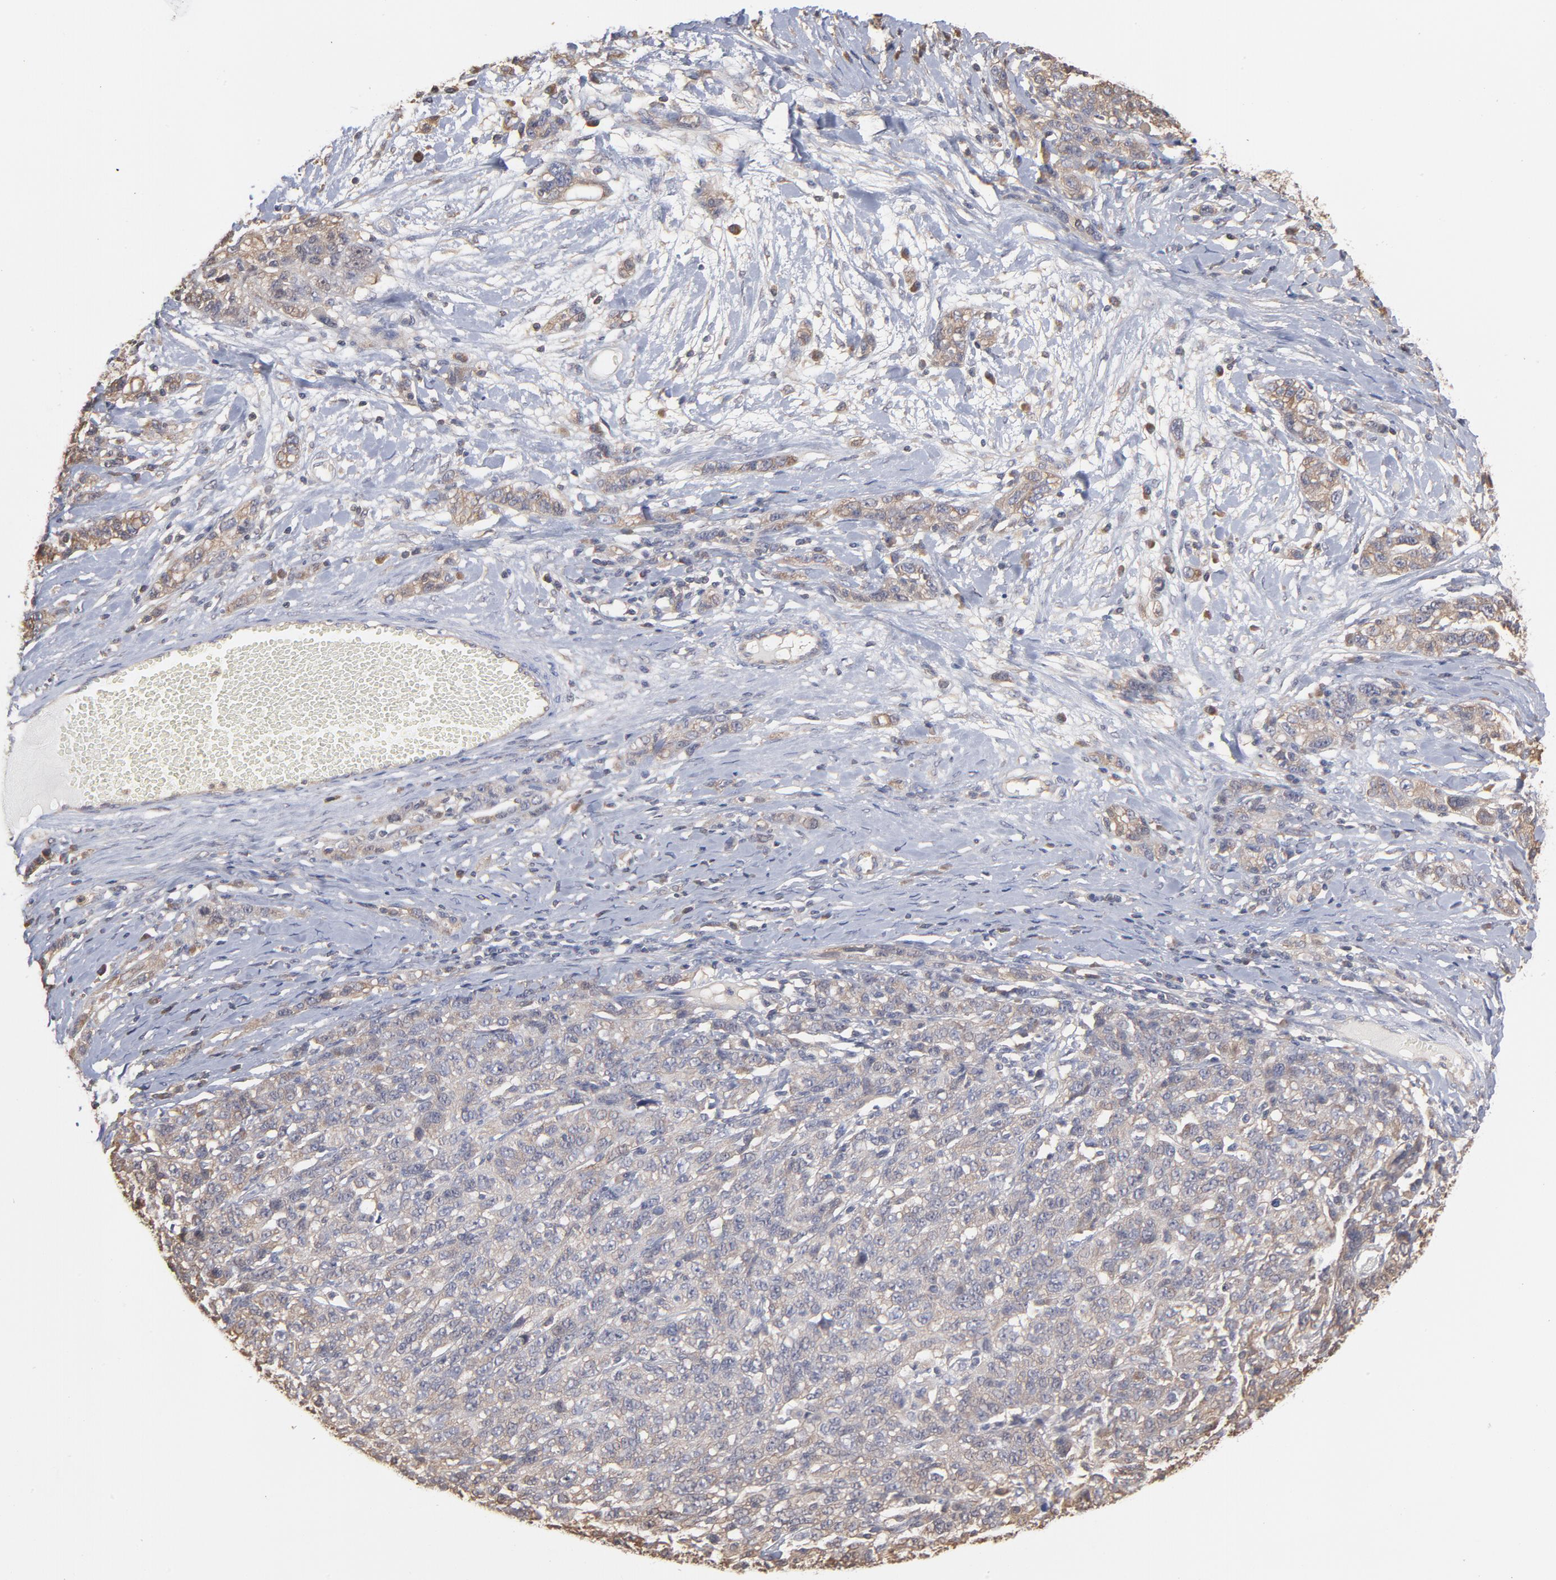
{"staining": {"intensity": "weak", "quantity": "25%-75%", "location": "cytoplasmic/membranous"}, "tissue": "ovarian cancer", "cell_type": "Tumor cells", "image_type": "cancer", "snomed": [{"axis": "morphology", "description": "Cystadenocarcinoma, serous, NOS"}, {"axis": "topography", "description": "Ovary"}], "caption": "There is low levels of weak cytoplasmic/membranous positivity in tumor cells of ovarian serous cystadenocarcinoma, as demonstrated by immunohistochemical staining (brown color).", "gene": "MAP2K2", "patient": {"sex": "female", "age": 71}}